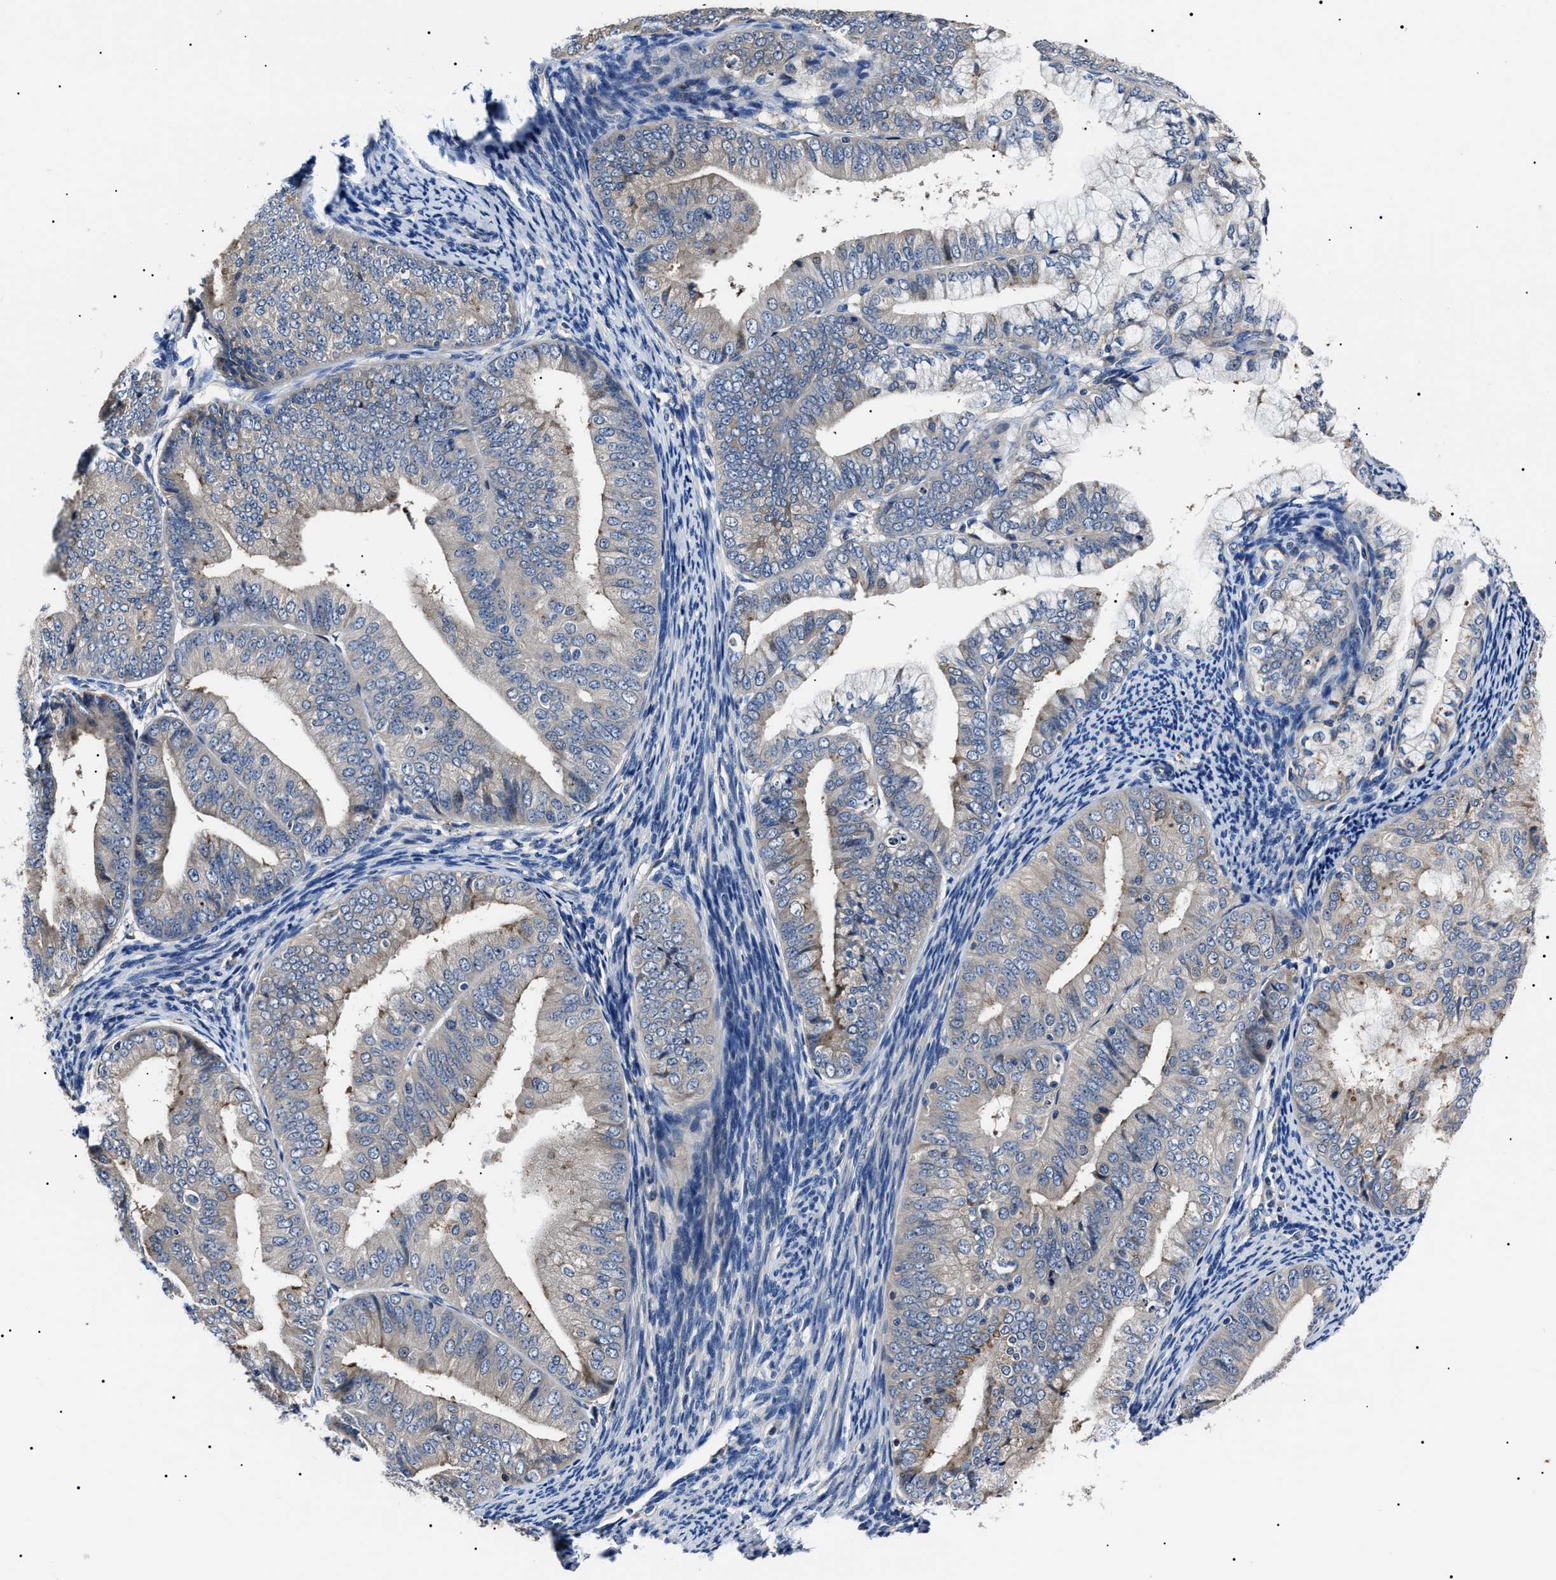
{"staining": {"intensity": "negative", "quantity": "none", "location": "none"}, "tissue": "endometrial cancer", "cell_type": "Tumor cells", "image_type": "cancer", "snomed": [{"axis": "morphology", "description": "Adenocarcinoma, NOS"}, {"axis": "topography", "description": "Endometrium"}], "caption": "An image of human endometrial adenocarcinoma is negative for staining in tumor cells. (Brightfield microscopy of DAB immunohistochemistry (IHC) at high magnification).", "gene": "IFT81", "patient": {"sex": "female", "age": 63}}